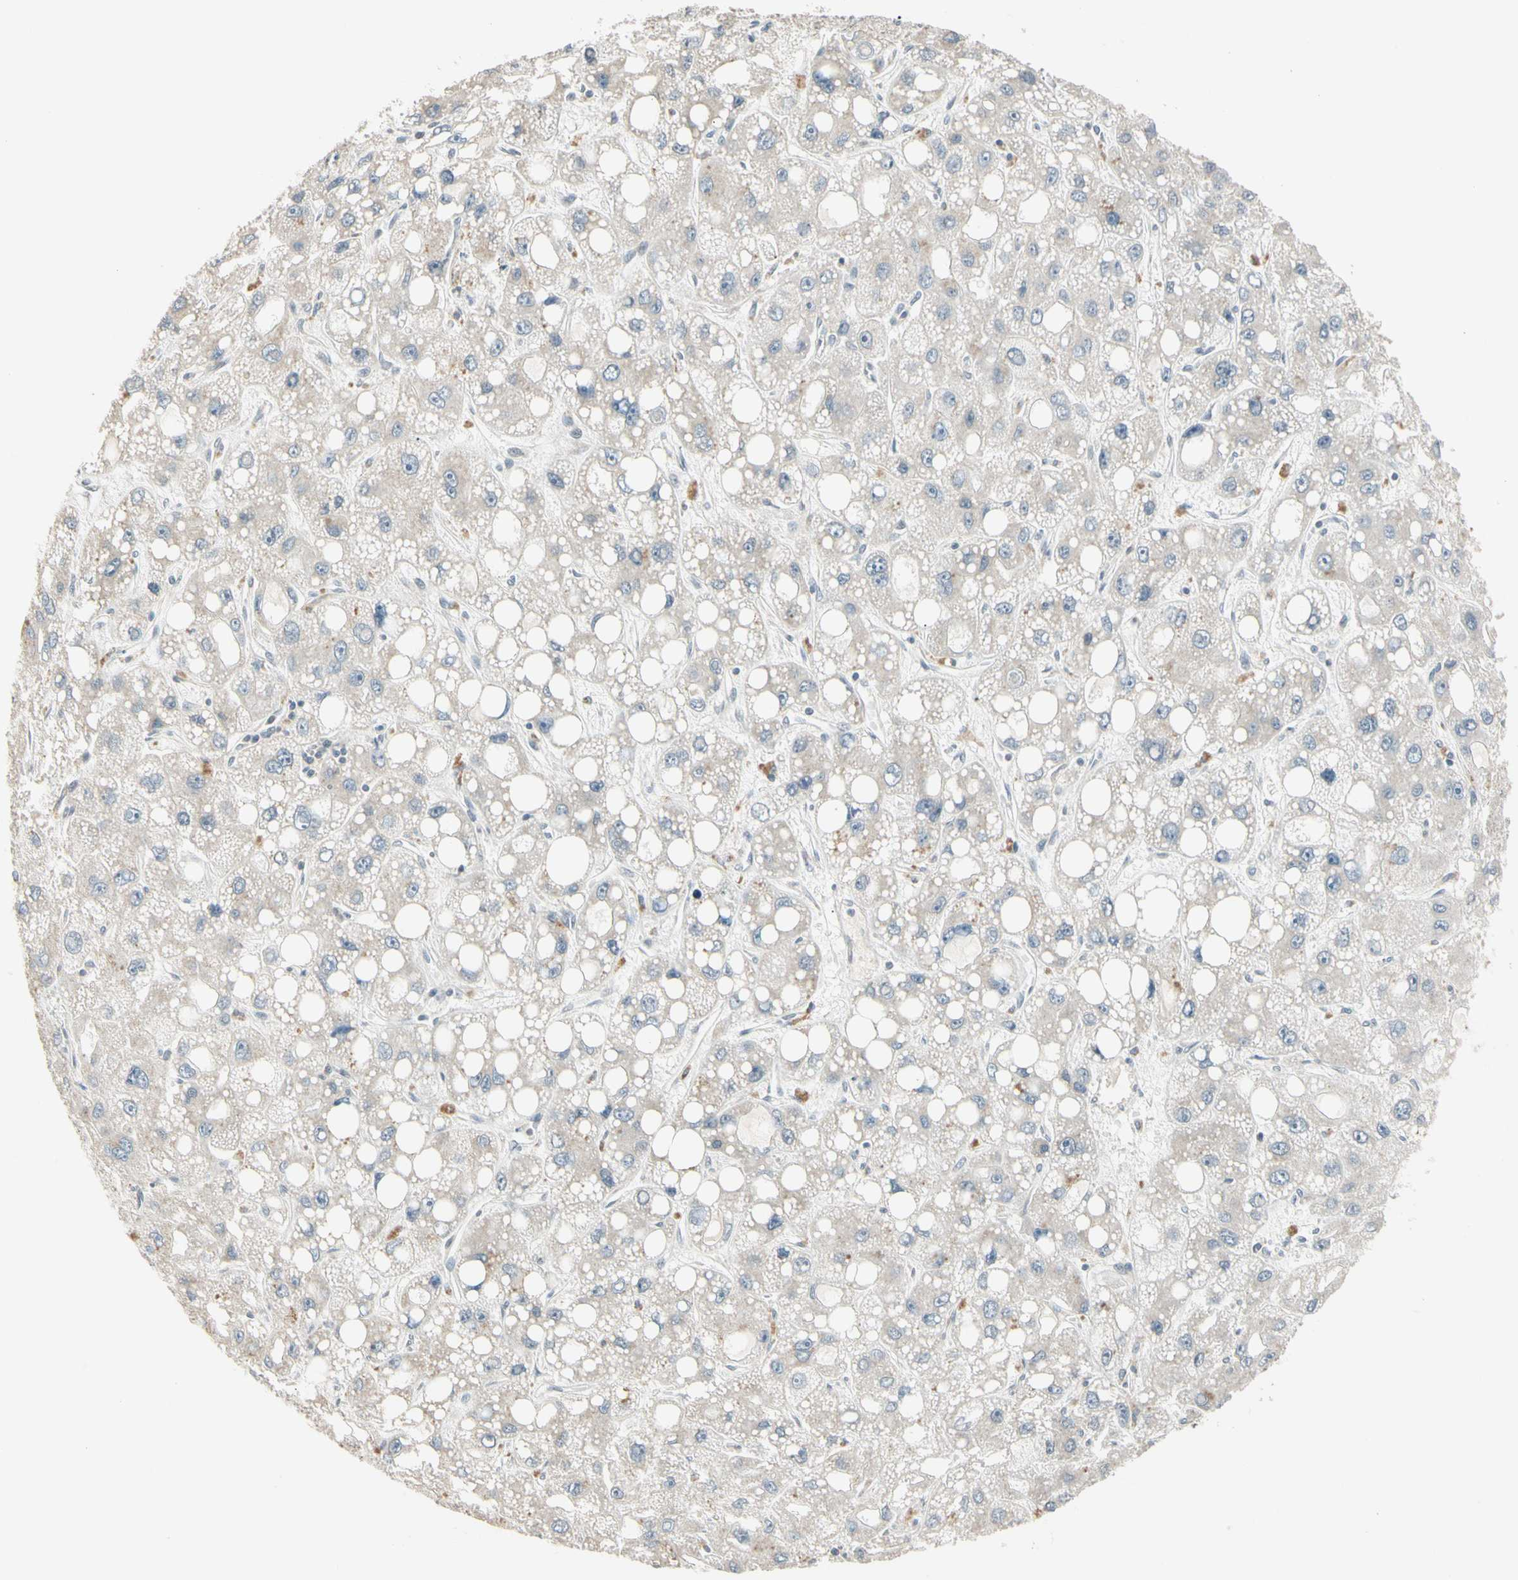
{"staining": {"intensity": "weak", "quantity": "<25%", "location": "cytoplasmic/membranous"}, "tissue": "liver cancer", "cell_type": "Tumor cells", "image_type": "cancer", "snomed": [{"axis": "morphology", "description": "Carcinoma, Hepatocellular, NOS"}, {"axis": "topography", "description": "Liver"}], "caption": "Tumor cells are negative for protein expression in human liver hepatocellular carcinoma.", "gene": "ZSCAN12", "patient": {"sex": "male", "age": 55}}